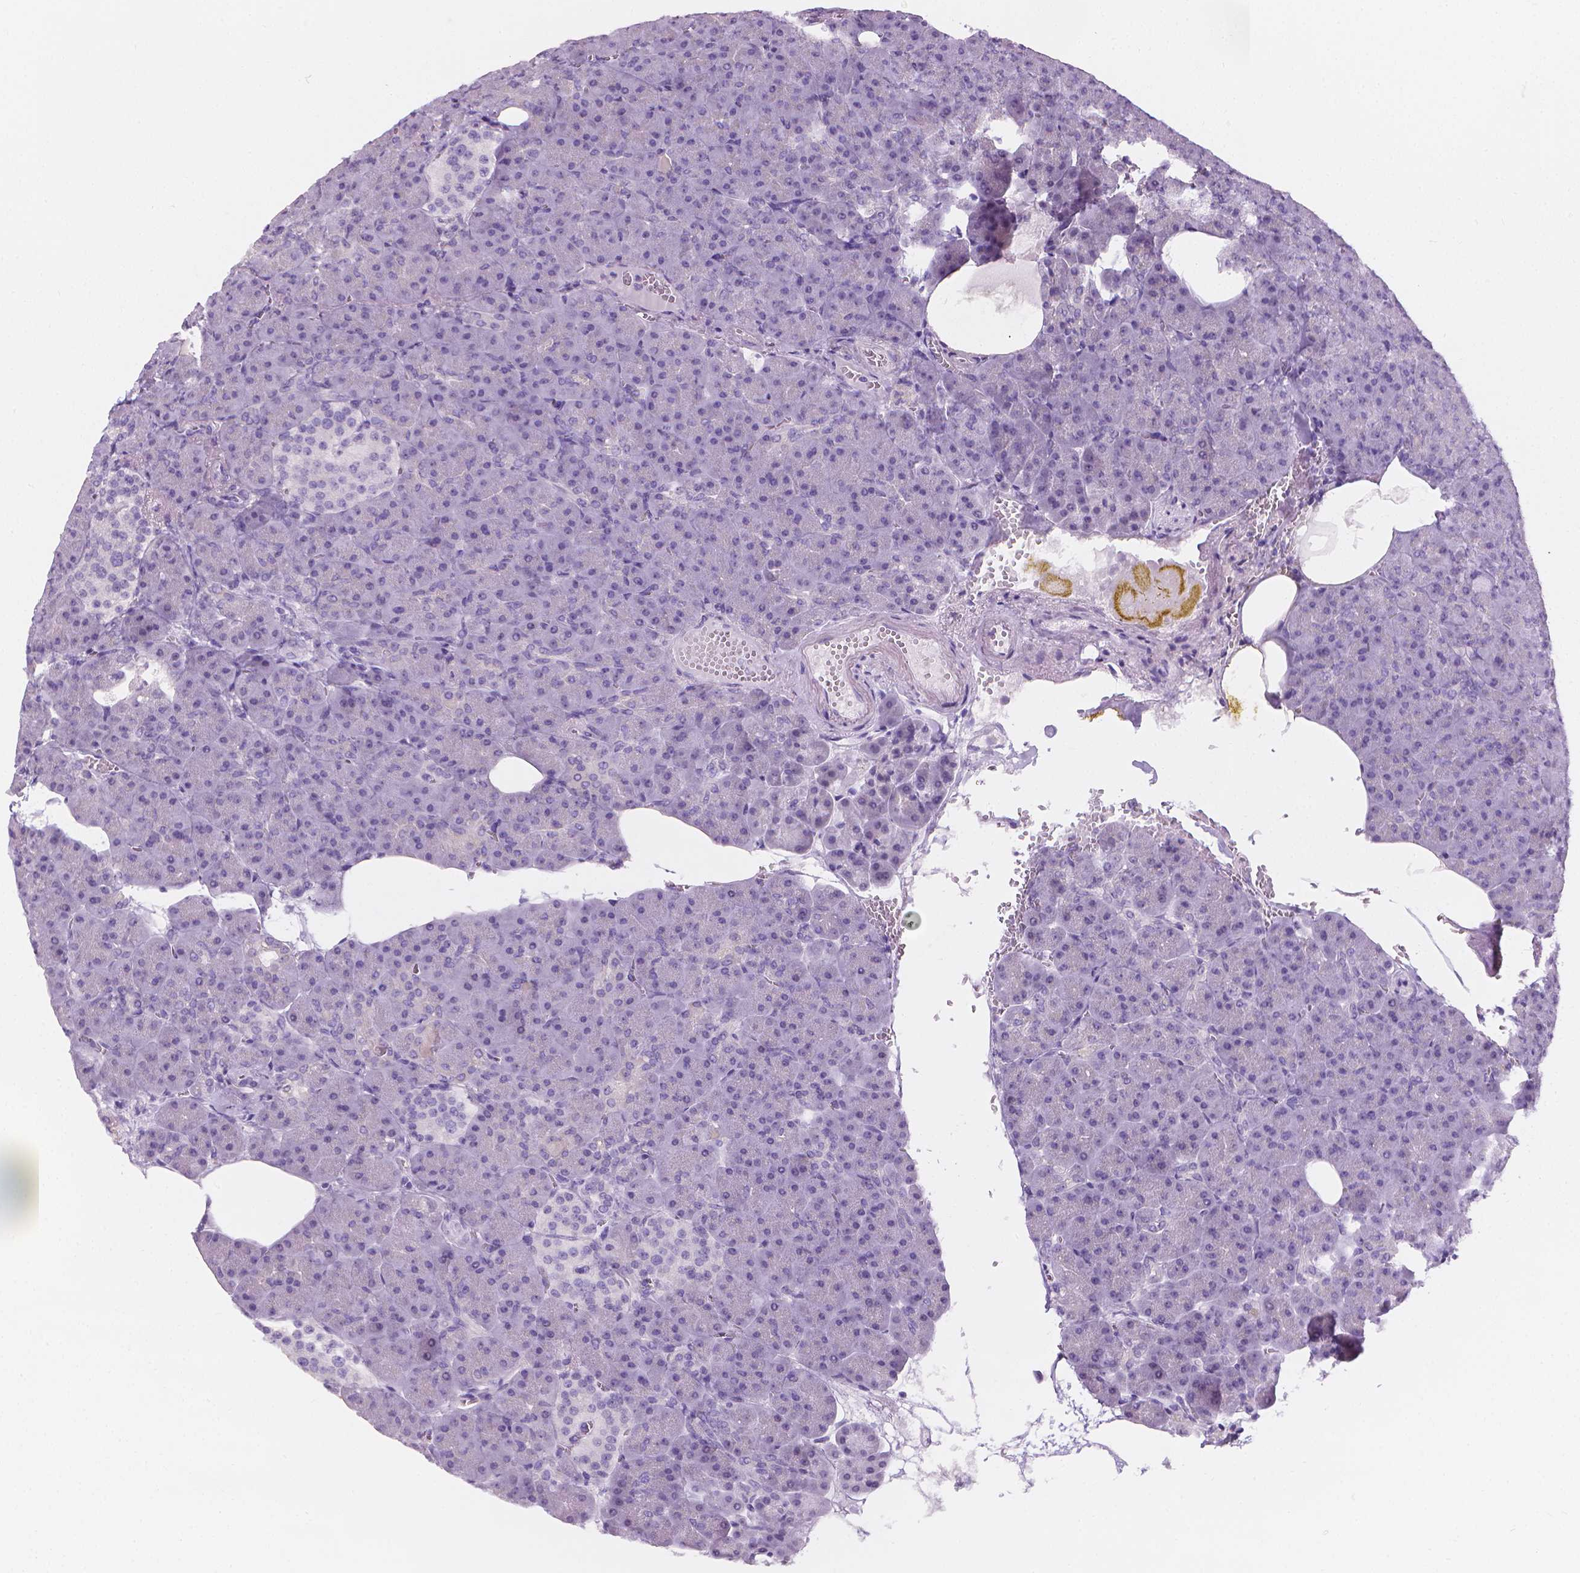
{"staining": {"intensity": "negative", "quantity": "none", "location": "none"}, "tissue": "pancreas", "cell_type": "Exocrine glandular cells", "image_type": "normal", "snomed": [{"axis": "morphology", "description": "Normal tissue, NOS"}, {"axis": "topography", "description": "Pancreas"}], "caption": "Pancreas stained for a protein using immunohistochemistry demonstrates no positivity exocrine glandular cells.", "gene": "DCAF8L1", "patient": {"sex": "female", "age": 74}}